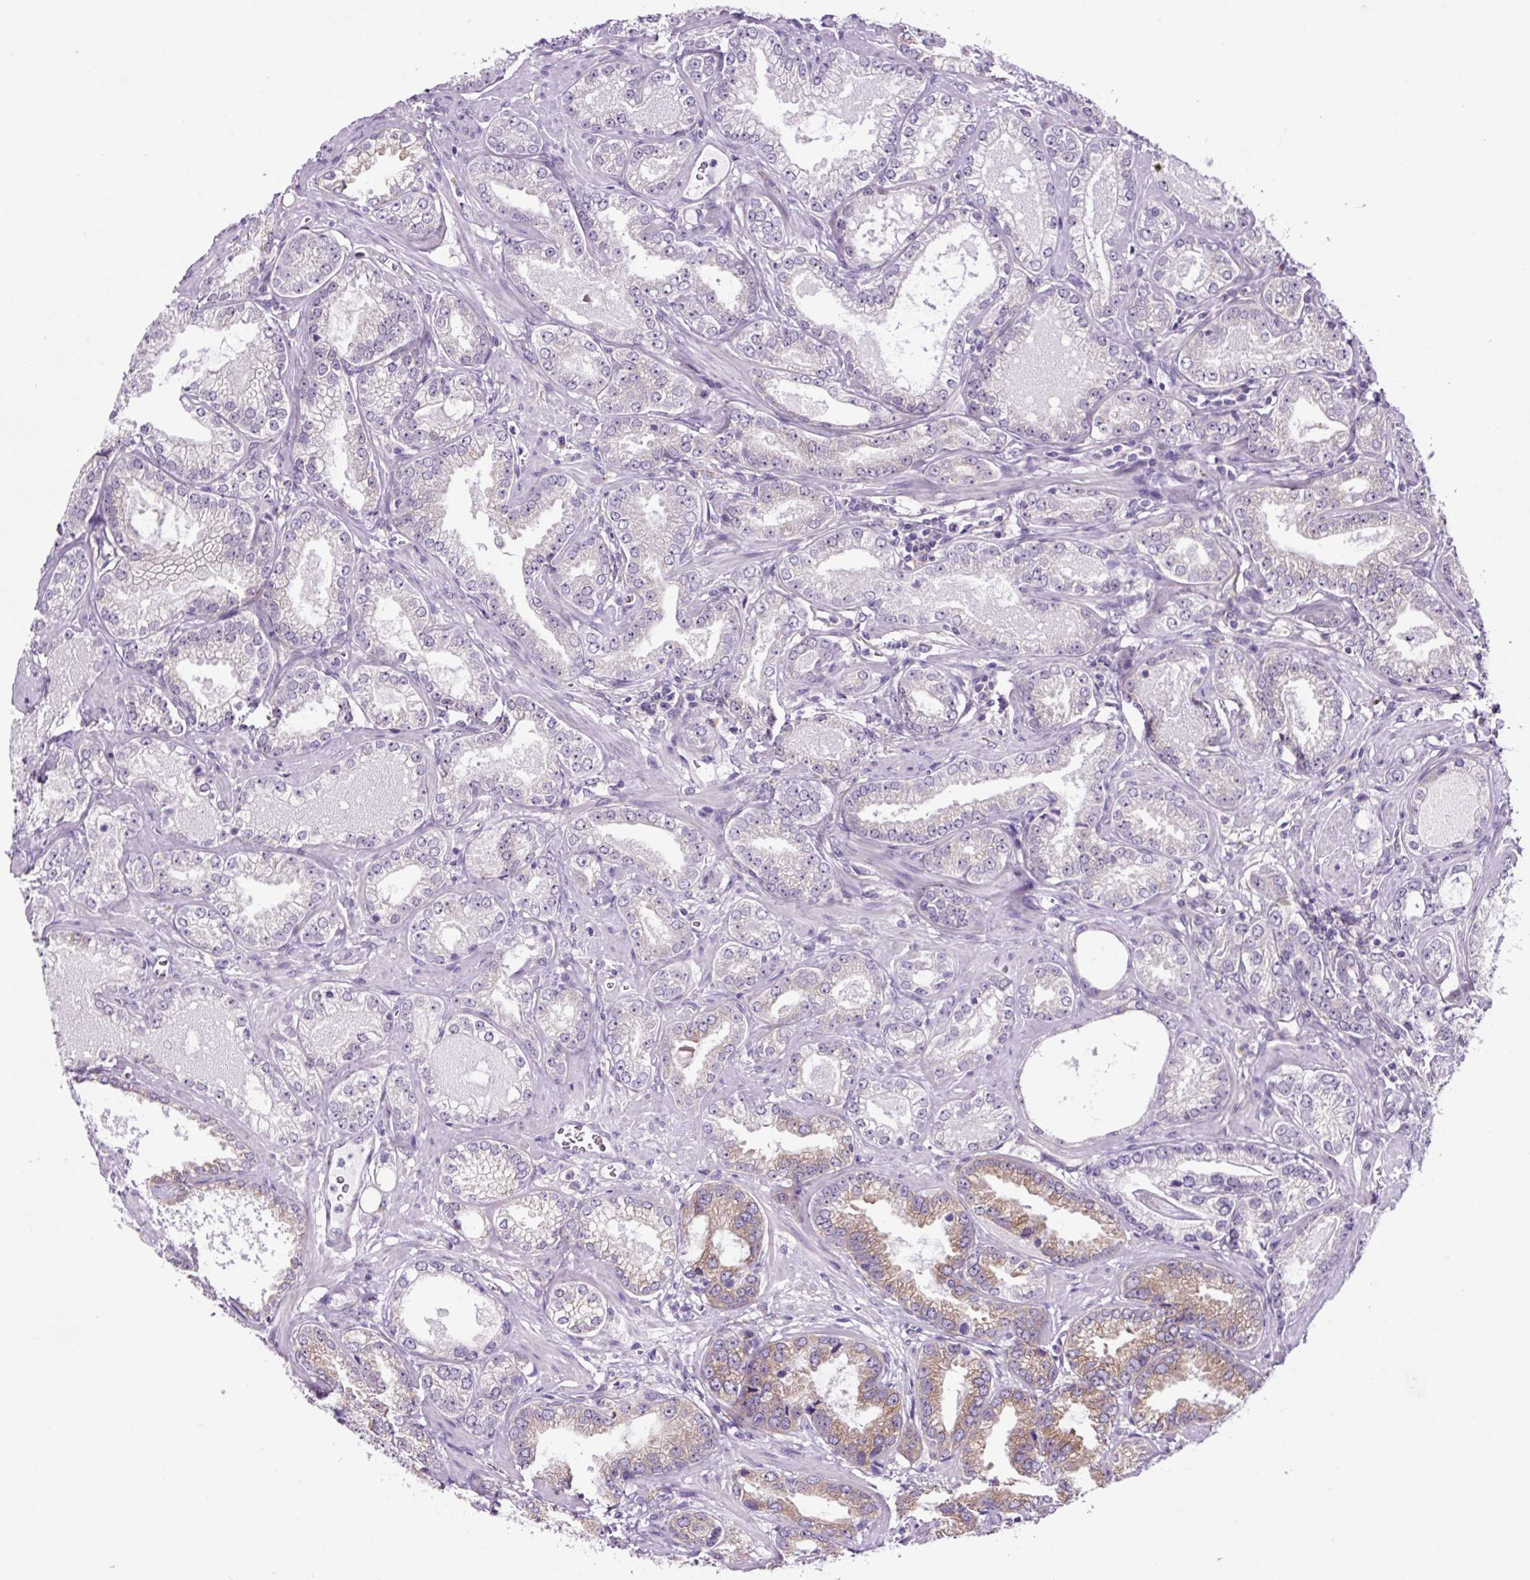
{"staining": {"intensity": "moderate", "quantity": "25%-75%", "location": "cytoplasmic/membranous"}, "tissue": "prostate cancer", "cell_type": "Tumor cells", "image_type": "cancer", "snomed": [{"axis": "morphology", "description": "Adenocarcinoma, Medium grade"}, {"axis": "topography", "description": "Prostate"}], "caption": "Prostate medium-grade adenocarcinoma stained with immunohistochemistry (IHC) shows moderate cytoplasmic/membranous expression in approximately 25%-75% of tumor cells.", "gene": "GORASP1", "patient": {"sex": "male", "age": 57}}